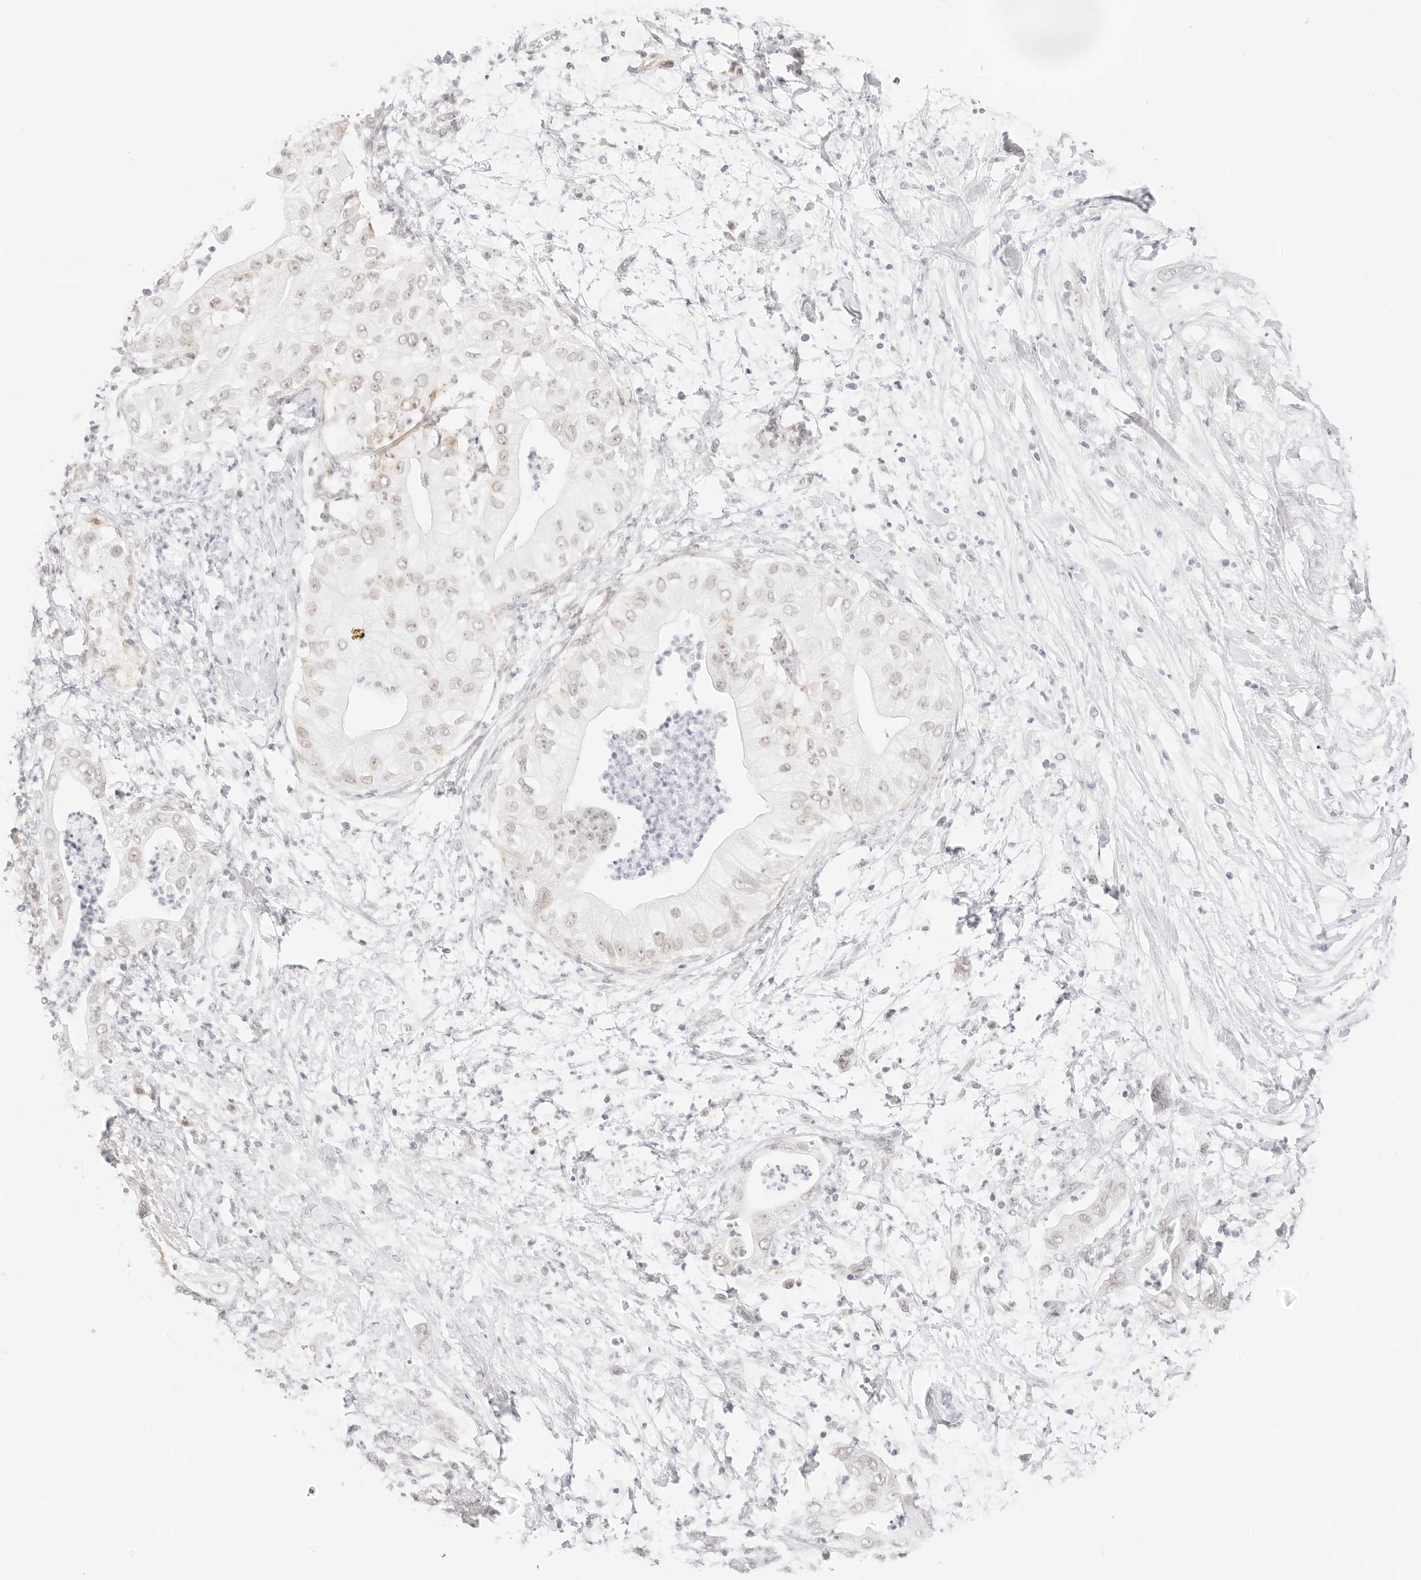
{"staining": {"intensity": "weak", "quantity": "<25%", "location": "nuclear"}, "tissue": "pancreatic cancer", "cell_type": "Tumor cells", "image_type": "cancer", "snomed": [{"axis": "morphology", "description": "Adenocarcinoma, NOS"}, {"axis": "topography", "description": "Pancreas"}], "caption": "Immunohistochemical staining of human pancreatic cancer (adenocarcinoma) demonstrates no significant expression in tumor cells. (Brightfield microscopy of DAB (3,3'-diaminobenzidine) immunohistochemistry (IHC) at high magnification).", "gene": "ITGA6", "patient": {"sex": "female", "age": 78}}